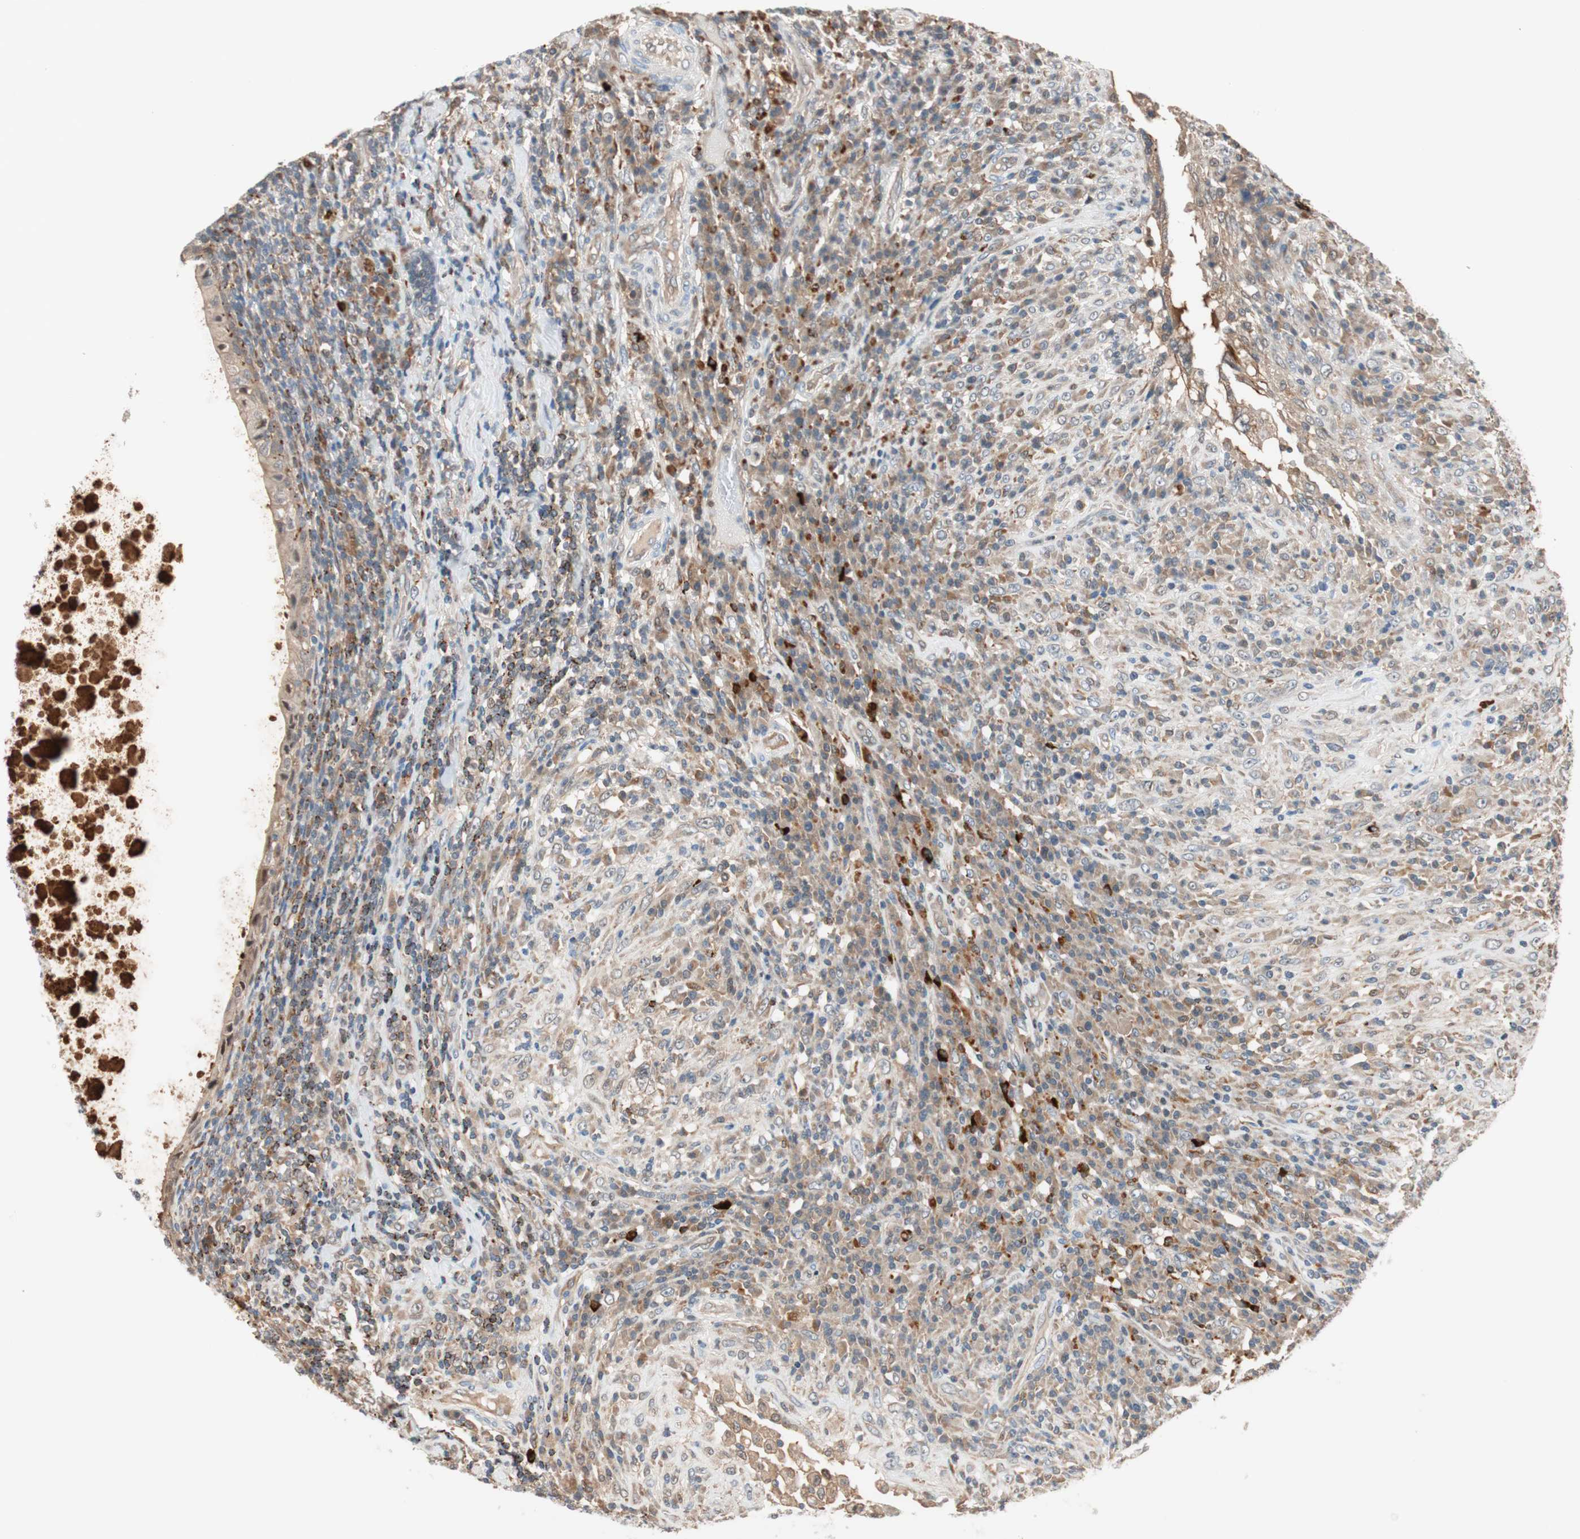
{"staining": {"intensity": "weak", "quantity": "<25%", "location": "cytoplasmic/membranous"}, "tissue": "testis cancer", "cell_type": "Tumor cells", "image_type": "cancer", "snomed": [{"axis": "morphology", "description": "Necrosis, NOS"}, {"axis": "morphology", "description": "Carcinoma, Embryonal, NOS"}, {"axis": "topography", "description": "Testis"}], "caption": "Immunohistochemistry of human testis embryonal carcinoma exhibits no positivity in tumor cells.", "gene": "PIK3R3", "patient": {"sex": "male", "age": 19}}